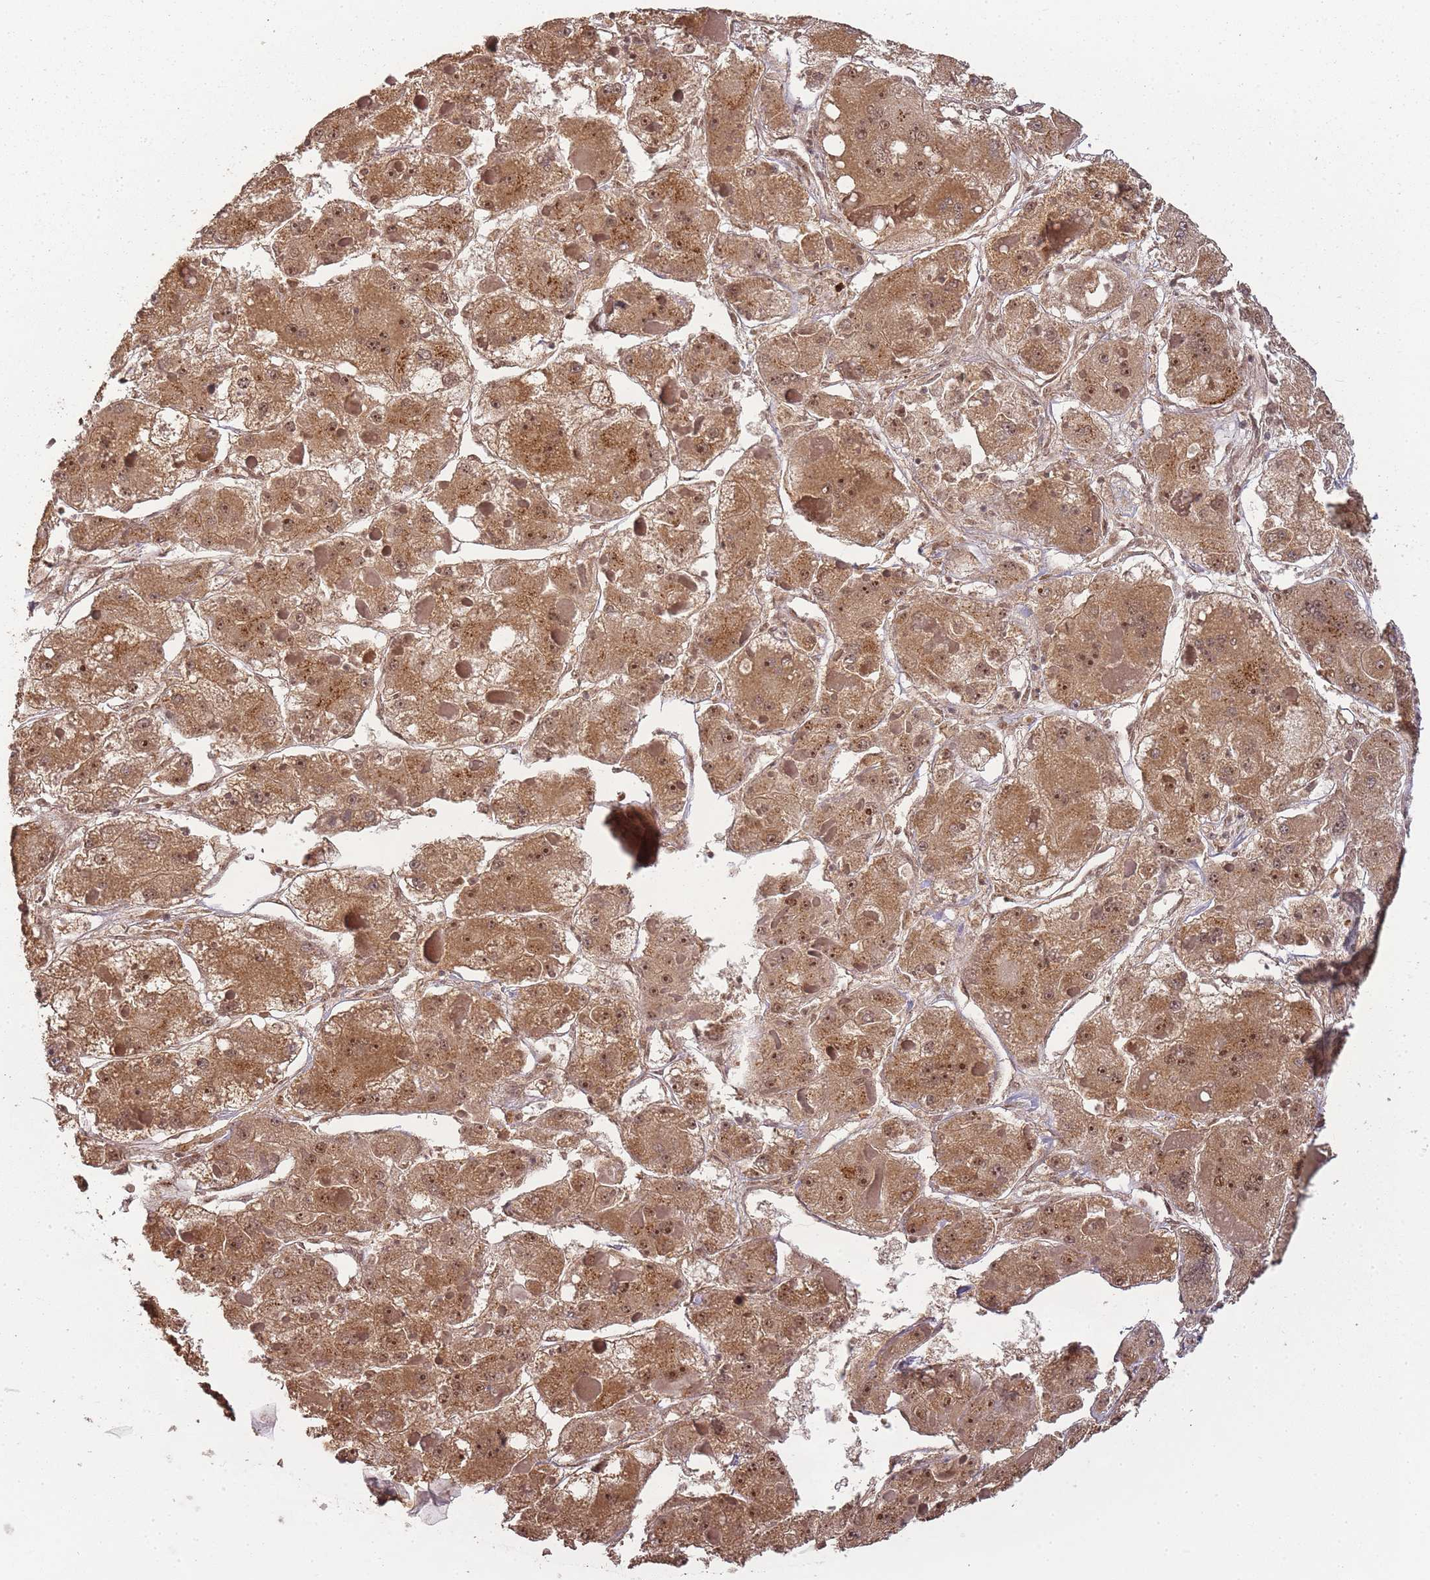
{"staining": {"intensity": "moderate", "quantity": ">75%", "location": "cytoplasmic/membranous,nuclear"}, "tissue": "liver cancer", "cell_type": "Tumor cells", "image_type": "cancer", "snomed": [{"axis": "morphology", "description": "Carcinoma, Hepatocellular, NOS"}, {"axis": "topography", "description": "Liver"}], "caption": "Liver cancer (hepatocellular carcinoma) was stained to show a protein in brown. There is medium levels of moderate cytoplasmic/membranous and nuclear staining in approximately >75% of tumor cells. (IHC, brightfield microscopy, high magnification).", "gene": "ZNF497", "patient": {"sex": "female", "age": 73}}